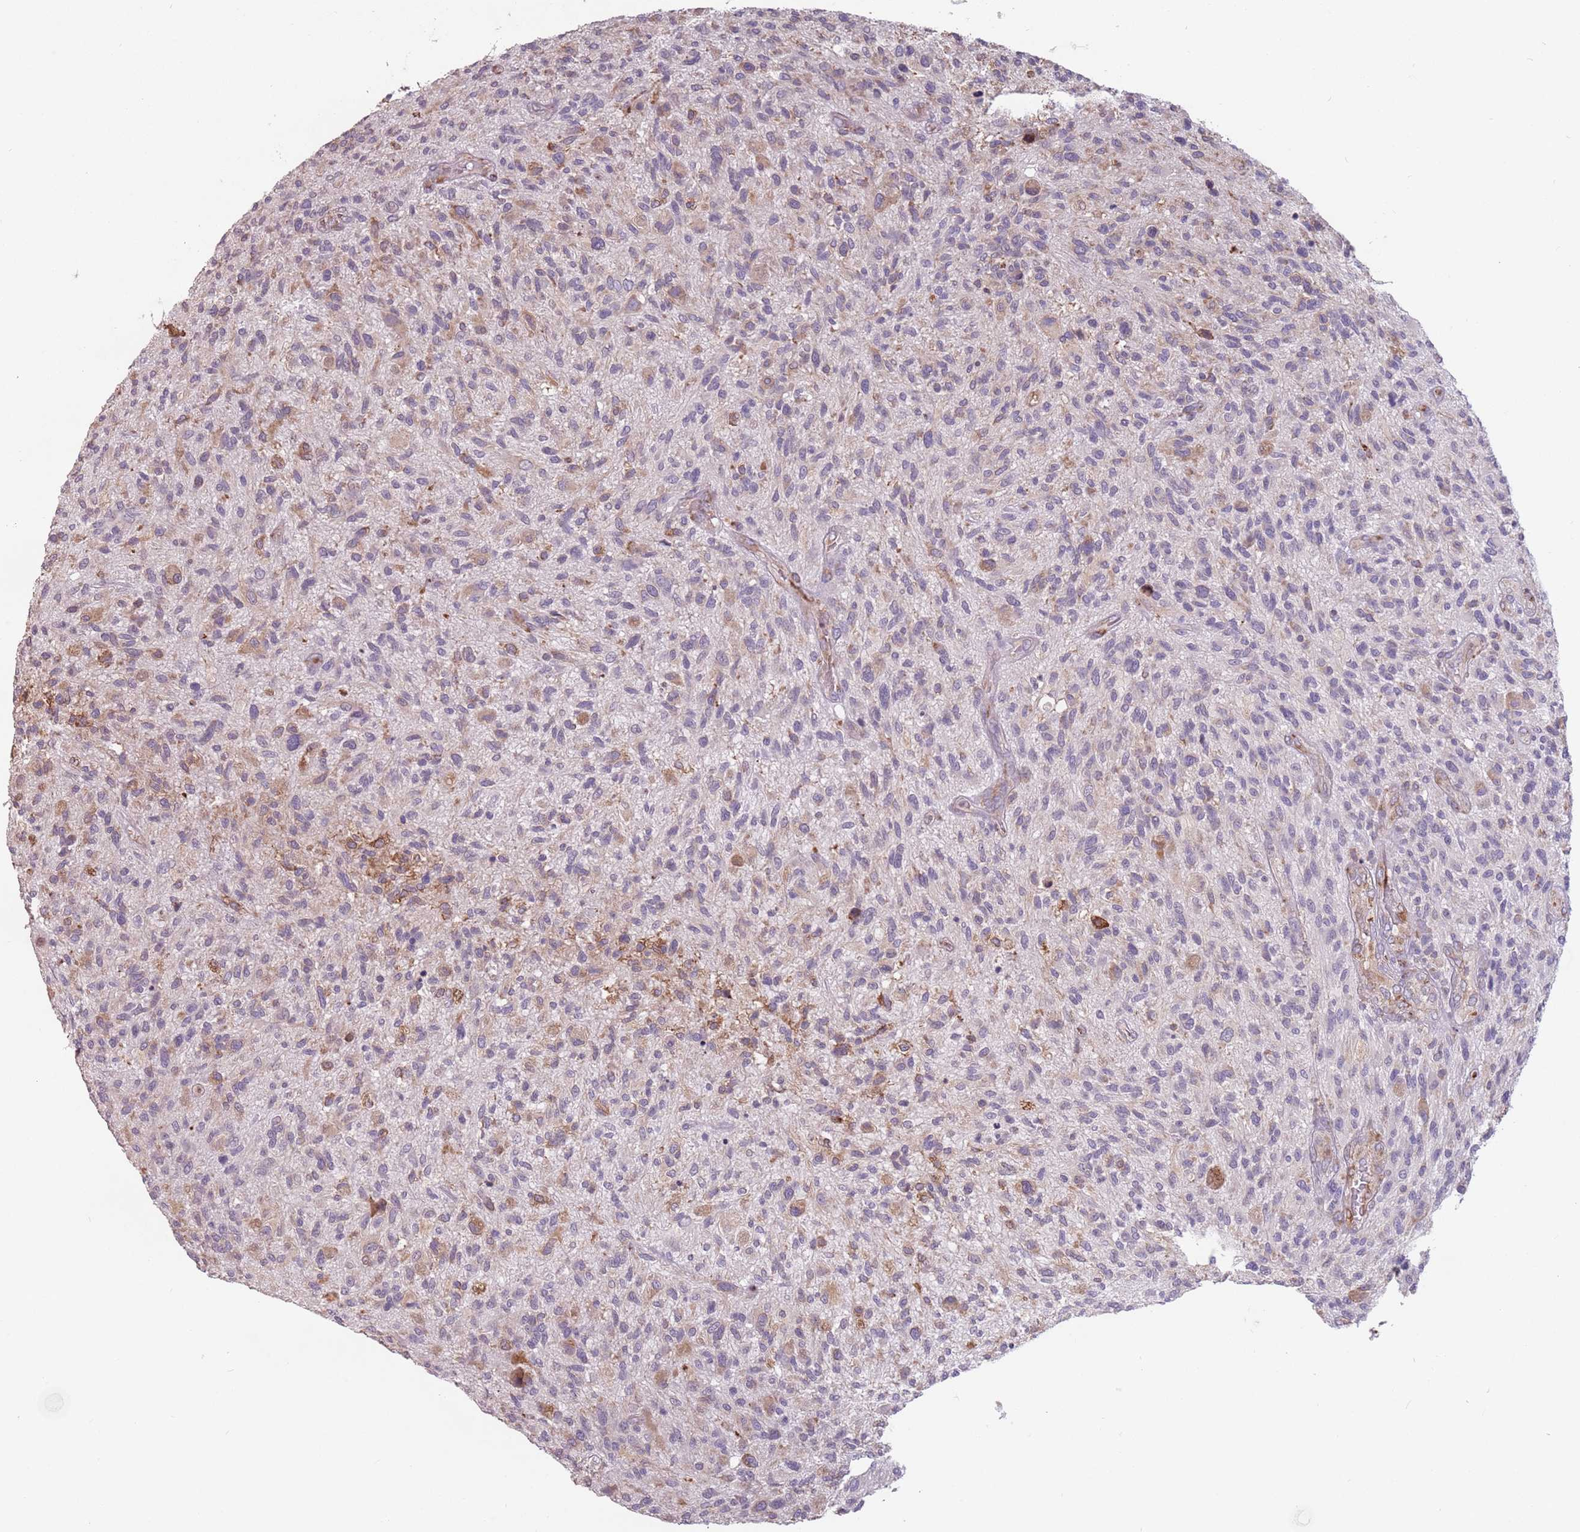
{"staining": {"intensity": "negative", "quantity": "none", "location": "none"}, "tissue": "glioma", "cell_type": "Tumor cells", "image_type": "cancer", "snomed": [{"axis": "morphology", "description": "Glioma, malignant, High grade"}, {"axis": "topography", "description": "Brain"}], "caption": "Malignant glioma (high-grade) stained for a protein using immunohistochemistry demonstrates no positivity tumor cells.", "gene": "RPS9", "patient": {"sex": "male", "age": 47}}